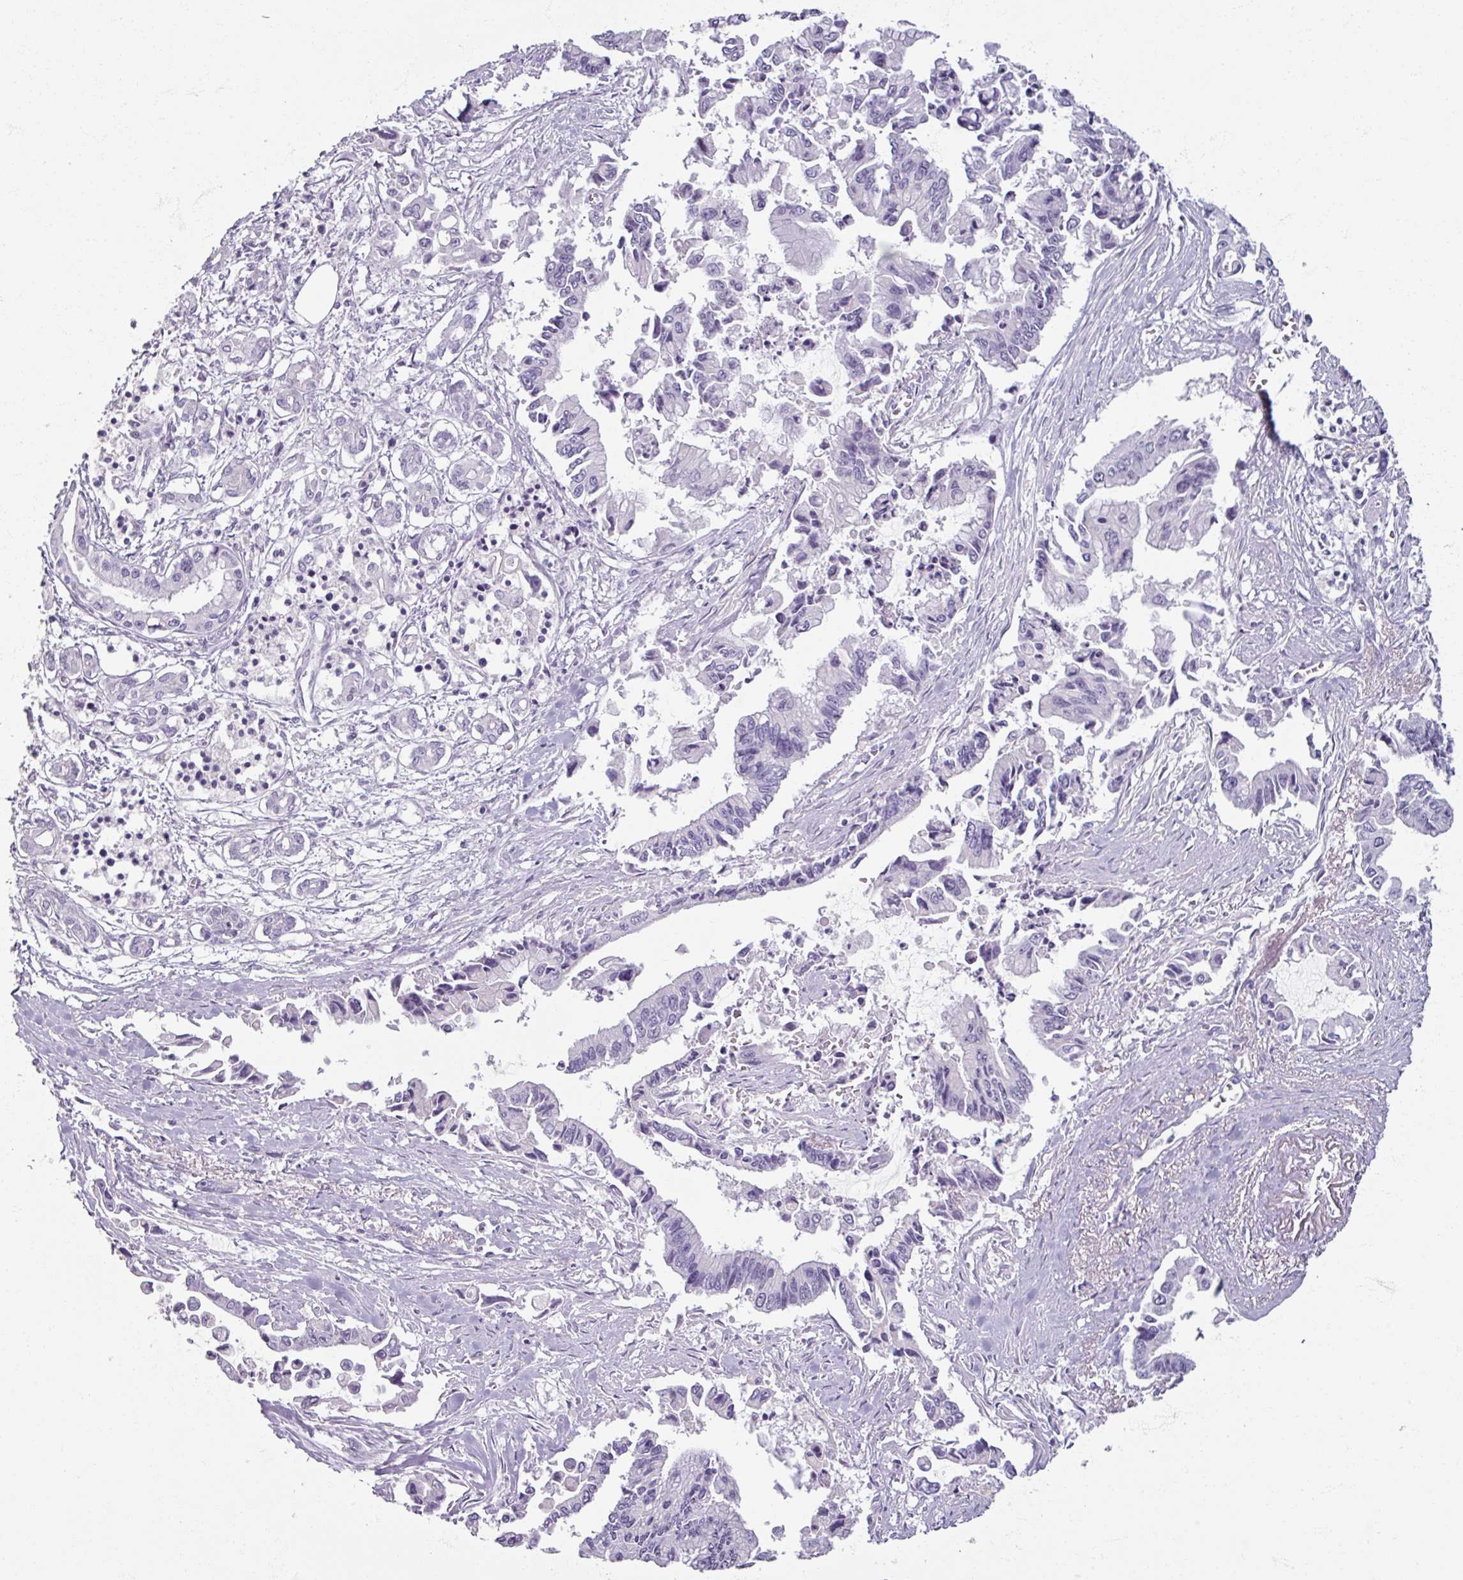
{"staining": {"intensity": "negative", "quantity": "none", "location": "none"}, "tissue": "pancreatic cancer", "cell_type": "Tumor cells", "image_type": "cancer", "snomed": [{"axis": "morphology", "description": "Adenocarcinoma, NOS"}, {"axis": "topography", "description": "Pancreas"}], "caption": "The IHC histopathology image has no significant positivity in tumor cells of adenocarcinoma (pancreatic) tissue.", "gene": "TG", "patient": {"sex": "male", "age": 84}}